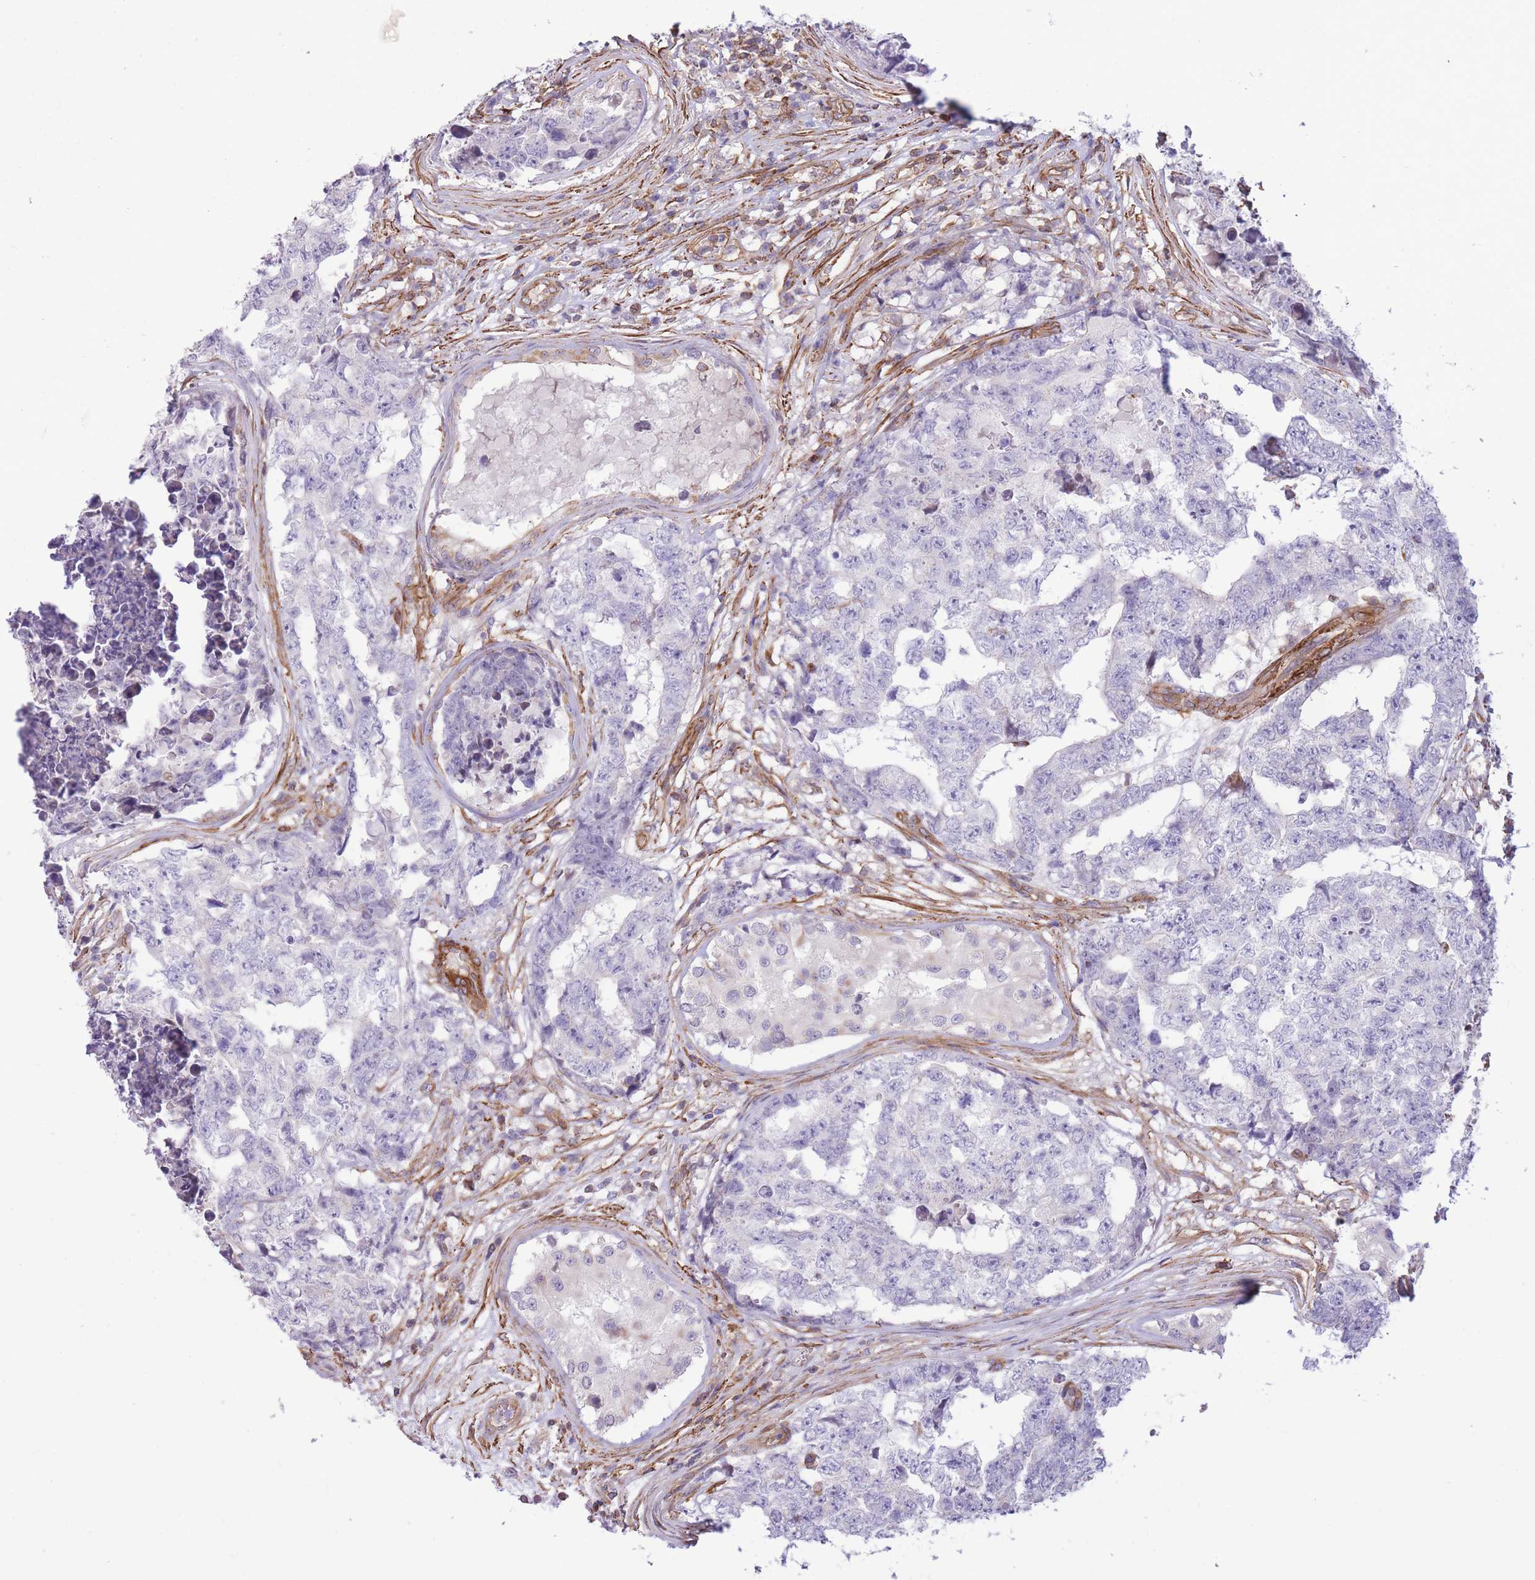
{"staining": {"intensity": "negative", "quantity": "none", "location": "none"}, "tissue": "testis cancer", "cell_type": "Tumor cells", "image_type": "cancer", "snomed": [{"axis": "morphology", "description": "Carcinoma, Embryonal, NOS"}, {"axis": "topography", "description": "Testis"}], "caption": "DAB immunohistochemical staining of human testis embryonal carcinoma reveals no significant expression in tumor cells.", "gene": "CDC25B", "patient": {"sex": "male", "age": 25}}